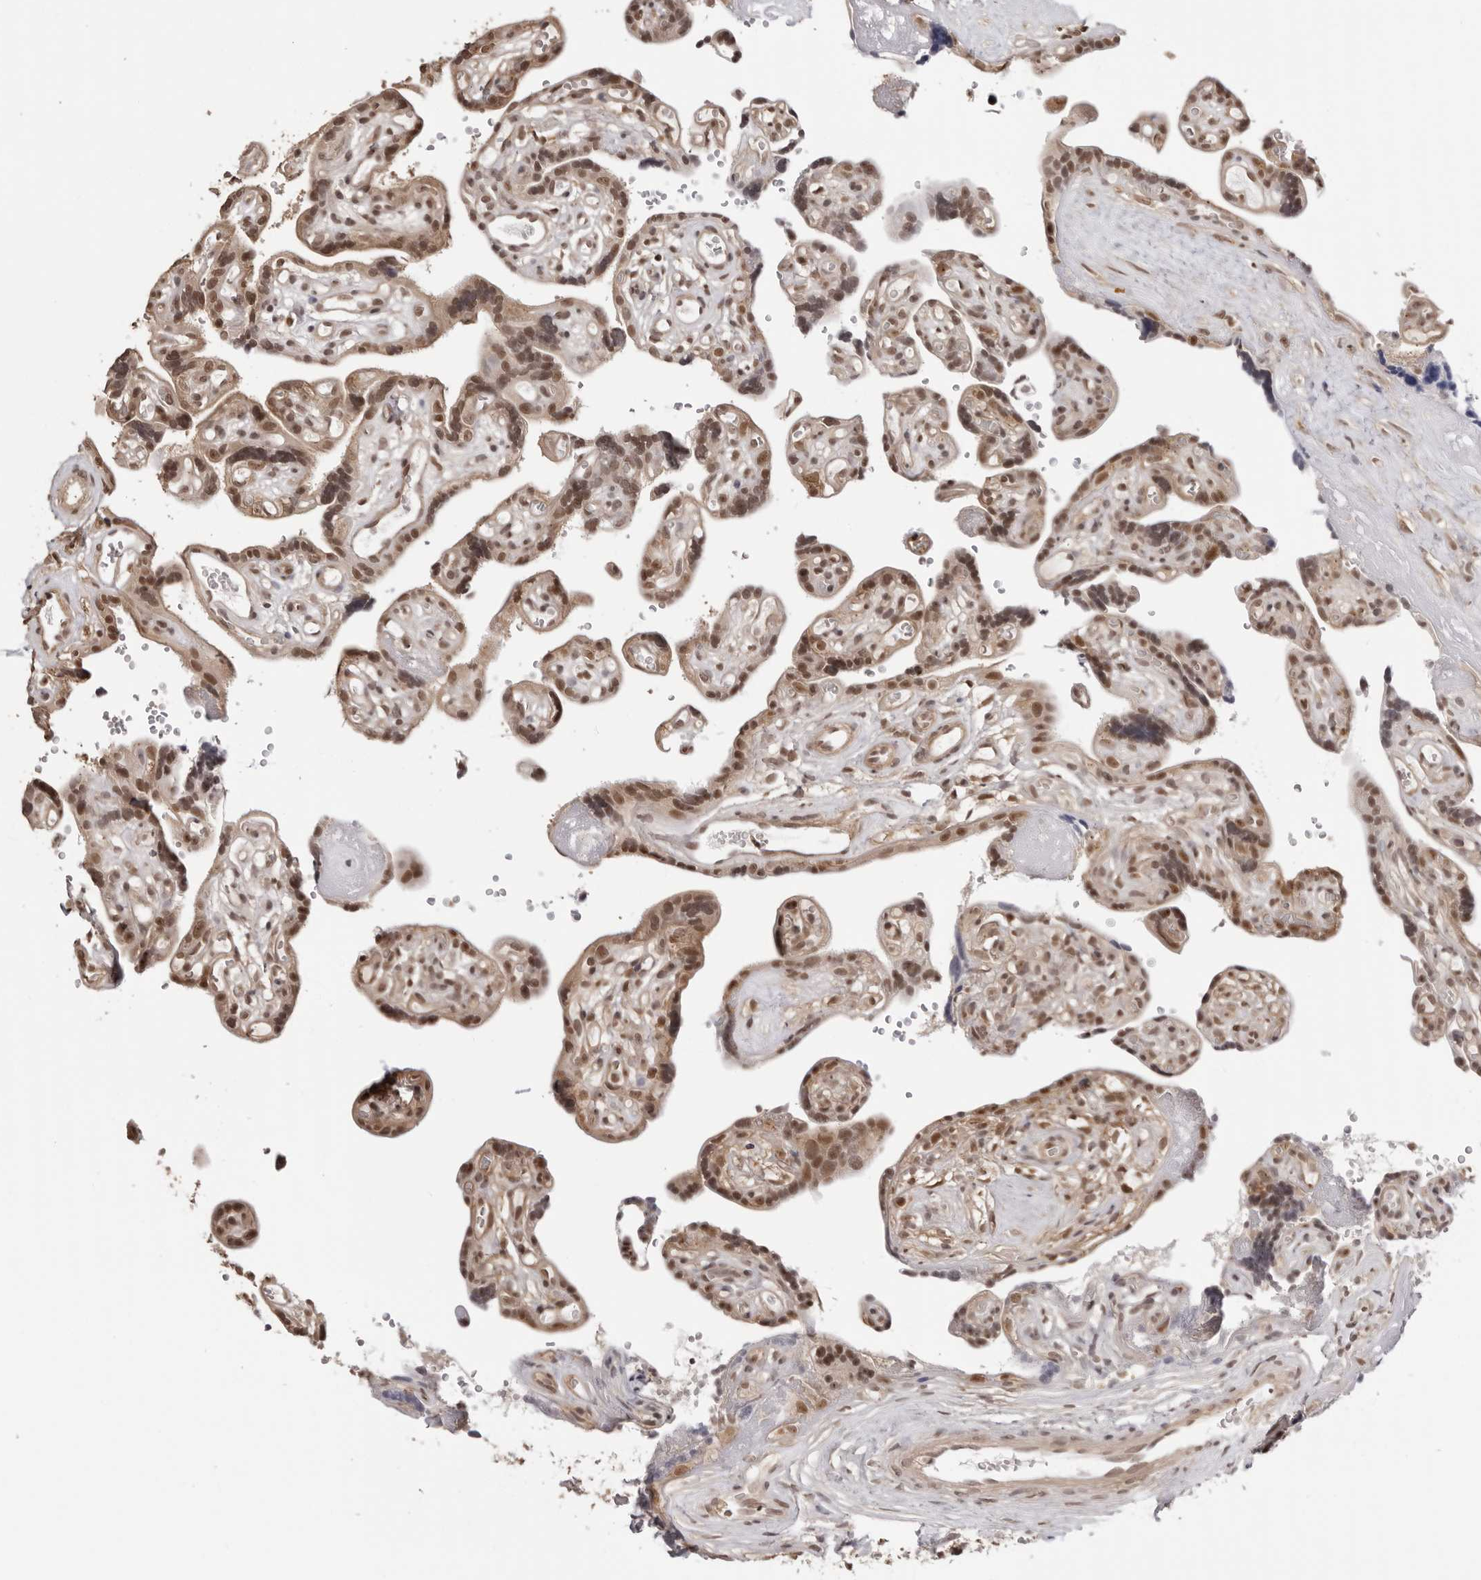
{"staining": {"intensity": "moderate", "quantity": ">75%", "location": "cytoplasmic/membranous,nuclear"}, "tissue": "placenta", "cell_type": "Decidual cells", "image_type": "normal", "snomed": [{"axis": "morphology", "description": "Normal tissue, NOS"}, {"axis": "topography", "description": "Placenta"}], "caption": "IHC (DAB) staining of normal human placenta demonstrates moderate cytoplasmic/membranous,nuclear protein staining in approximately >75% of decidual cells. (Brightfield microscopy of DAB IHC at high magnification).", "gene": "SDE2", "patient": {"sex": "female", "age": 30}}